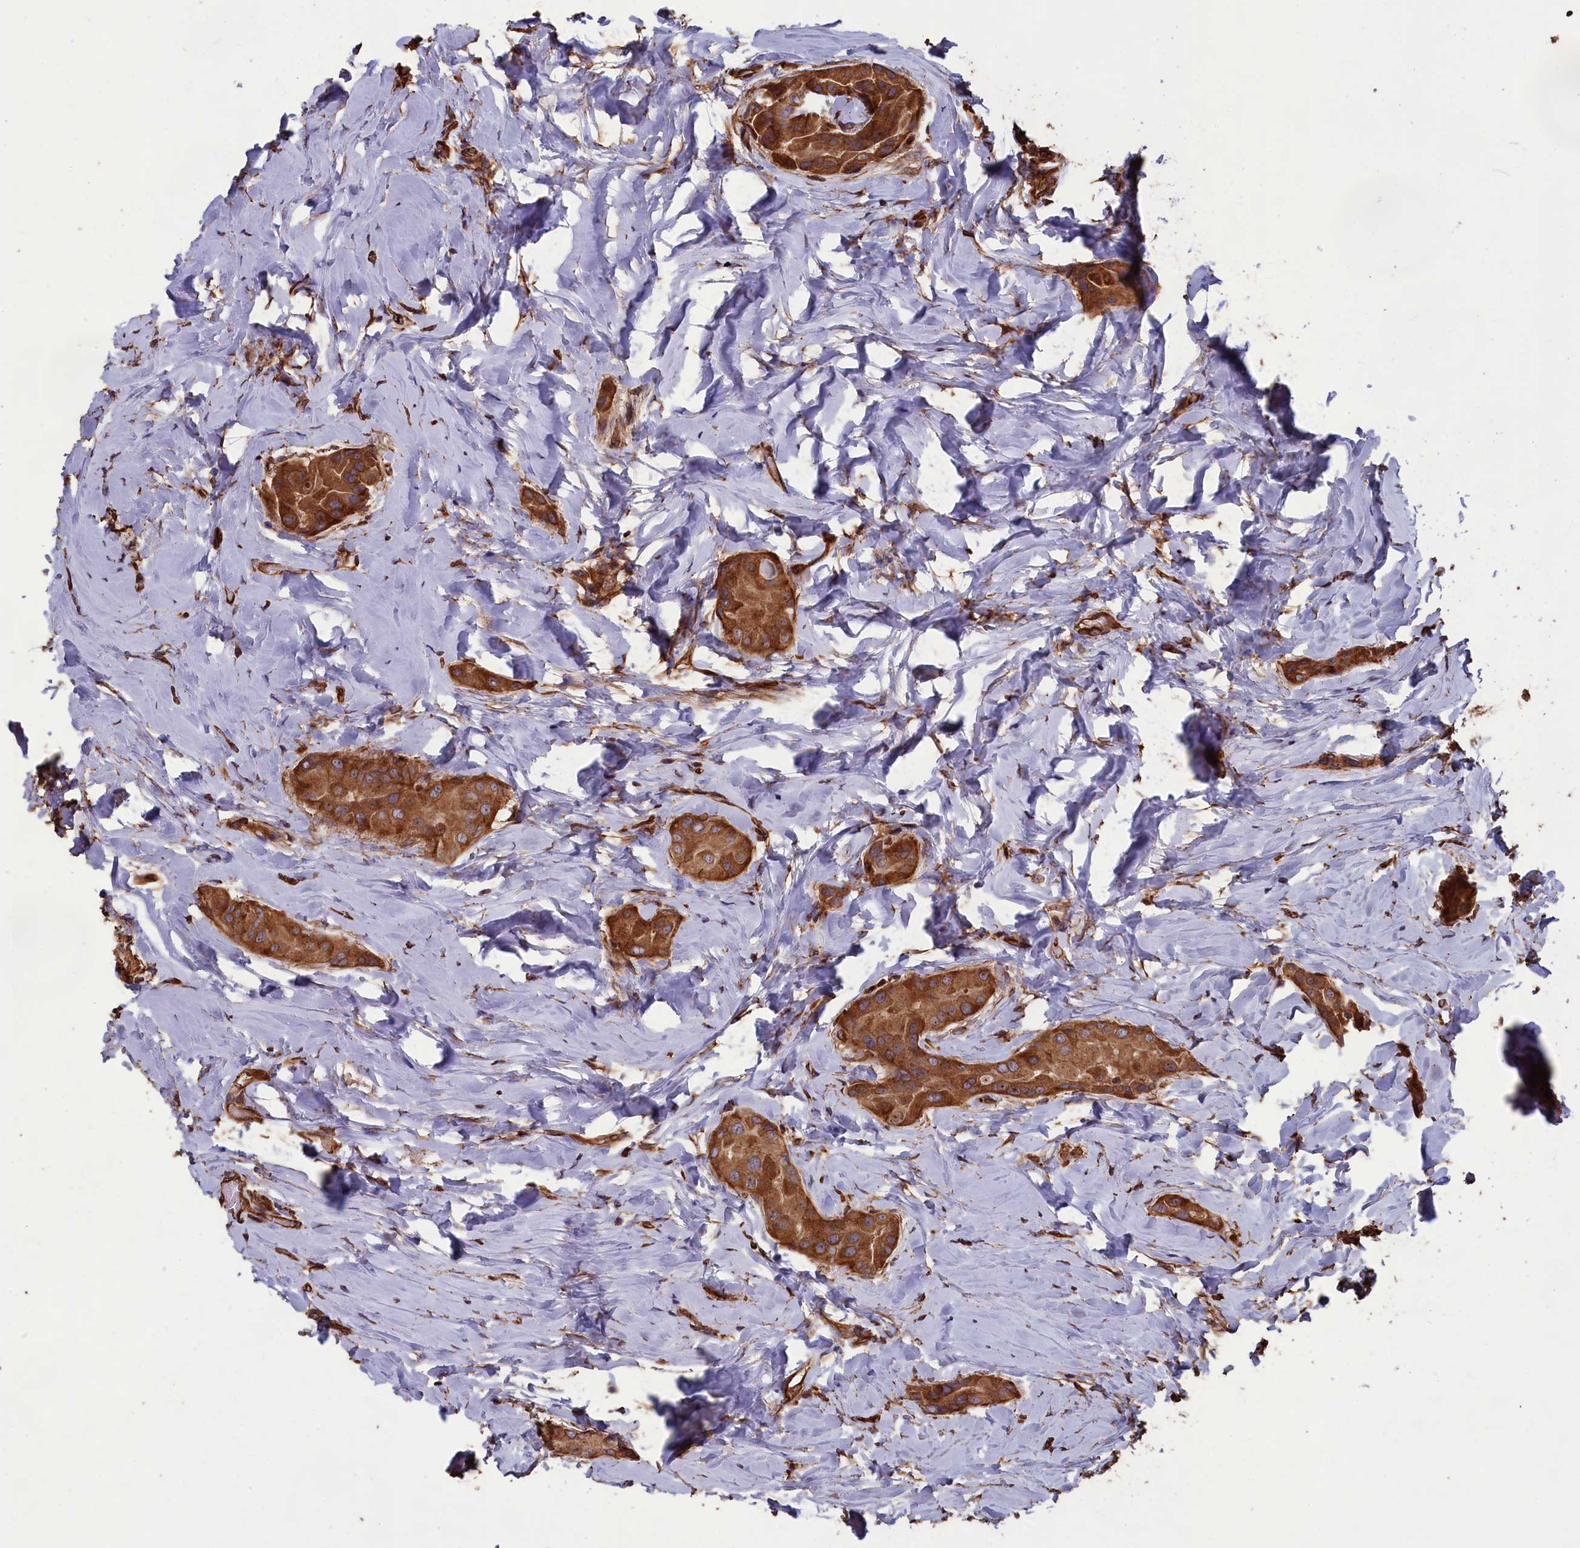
{"staining": {"intensity": "strong", "quantity": ">75%", "location": "cytoplasmic/membranous"}, "tissue": "thyroid cancer", "cell_type": "Tumor cells", "image_type": "cancer", "snomed": [{"axis": "morphology", "description": "Papillary adenocarcinoma, NOS"}, {"axis": "topography", "description": "Thyroid gland"}], "caption": "Papillary adenocarcinoma (thyroid) tissue displays strong cytoplasmic/membranous expression in approximately >75% of tumor cells, visualized by immunohistochemistry.", "gene": "CCDC124", "patient": {"sex": "male", "age": 33}}